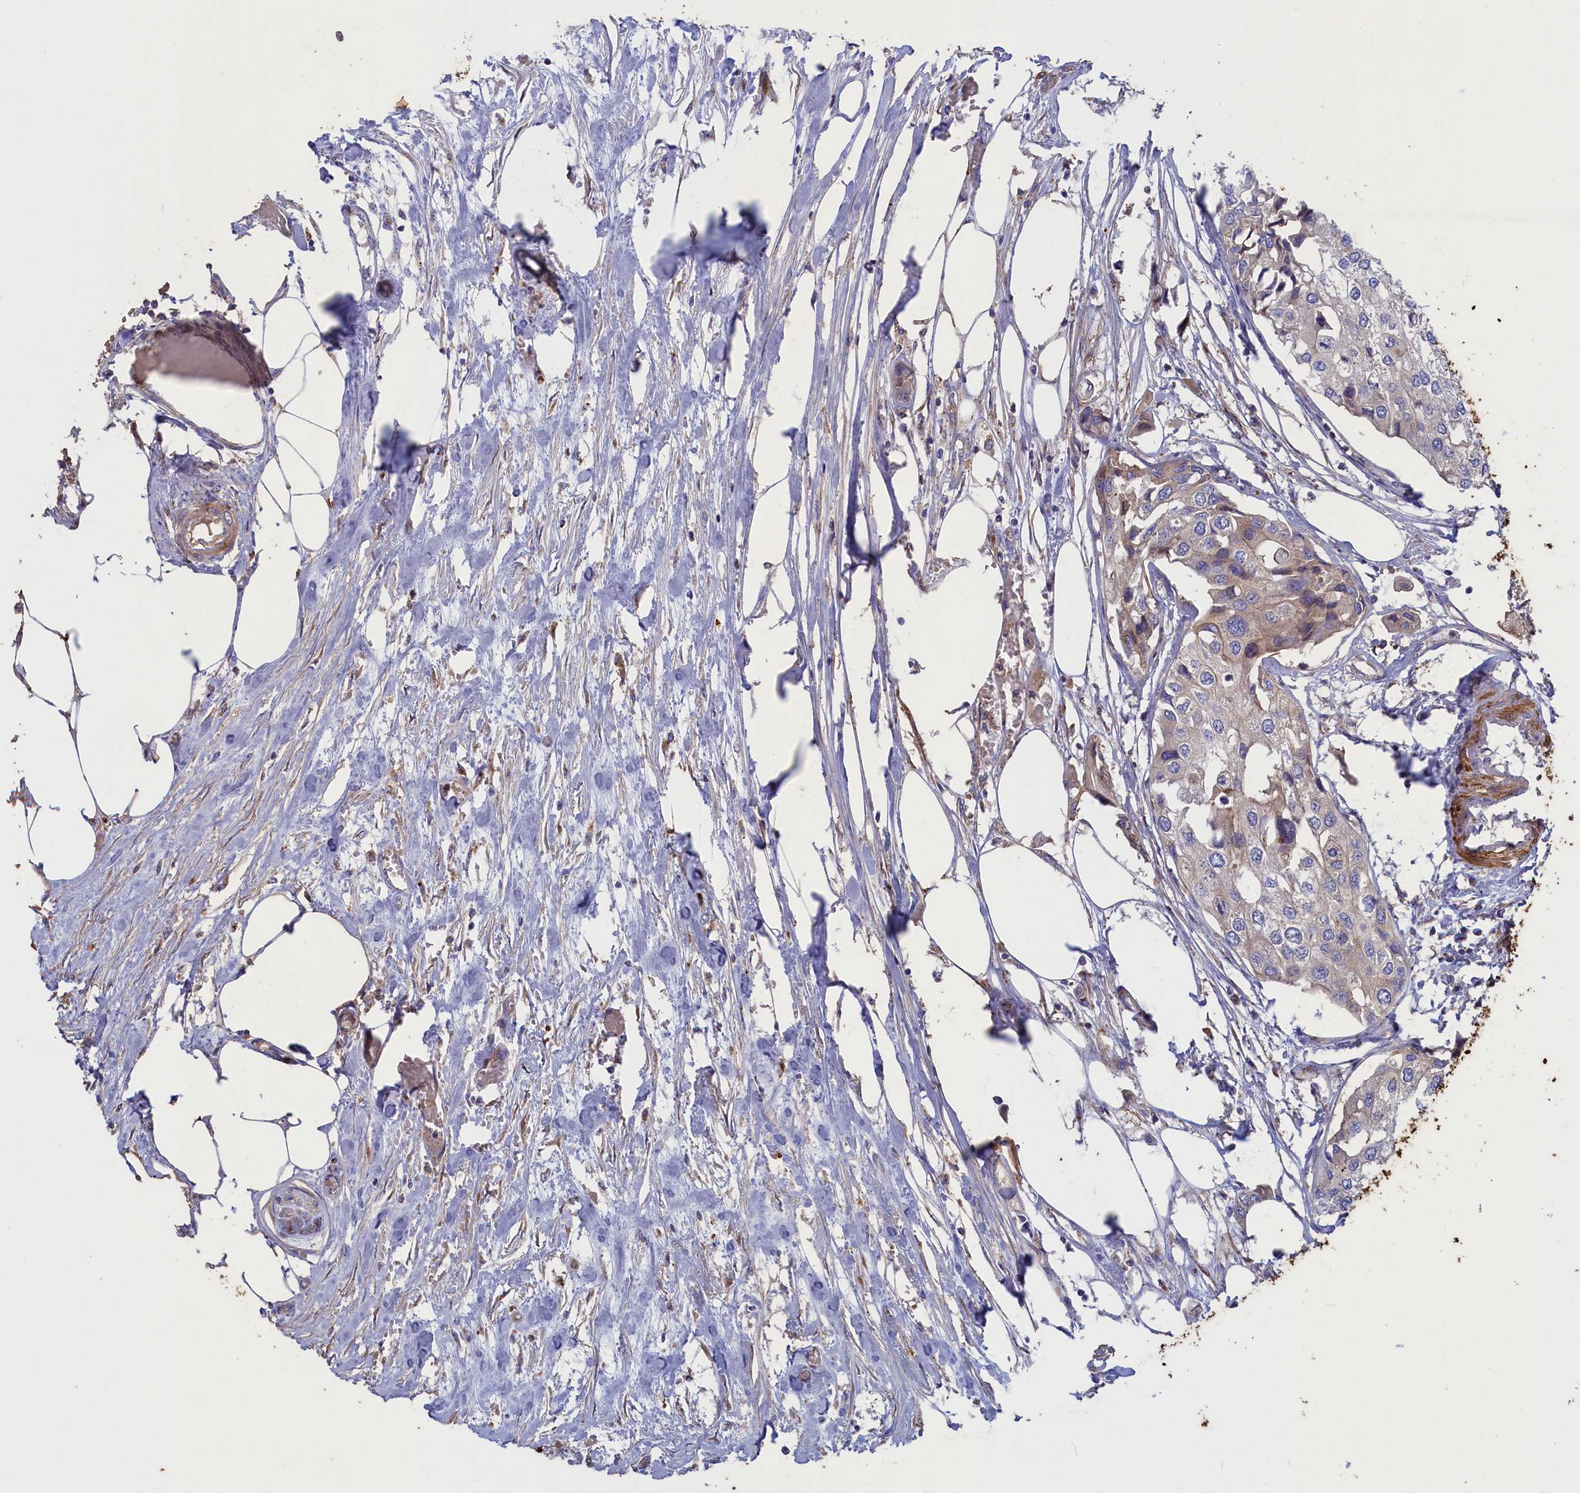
{"staining": {"intensity": "weak", "quantity": "<25%", "location": "cytoplasmic/membranous"}, "tissue": "urothelial cancer", "cell_type": "Tumor cells", "image_type": "cancer", "snomed": [{"axis": "morphology", "description": "Urothelial carcinoma, High grade"}, {"axis": "topography", "description": "Urinary bladder"}], "caption": "IHC micrograph of human urothelial cancer stained for a protein (brown), which reveals no staining in tumor cells. (Brightfield microscopy of DAB IHC at high magnification).", "gene": "SCAMP4", "patient": {"sex": "male", "age": 64}}